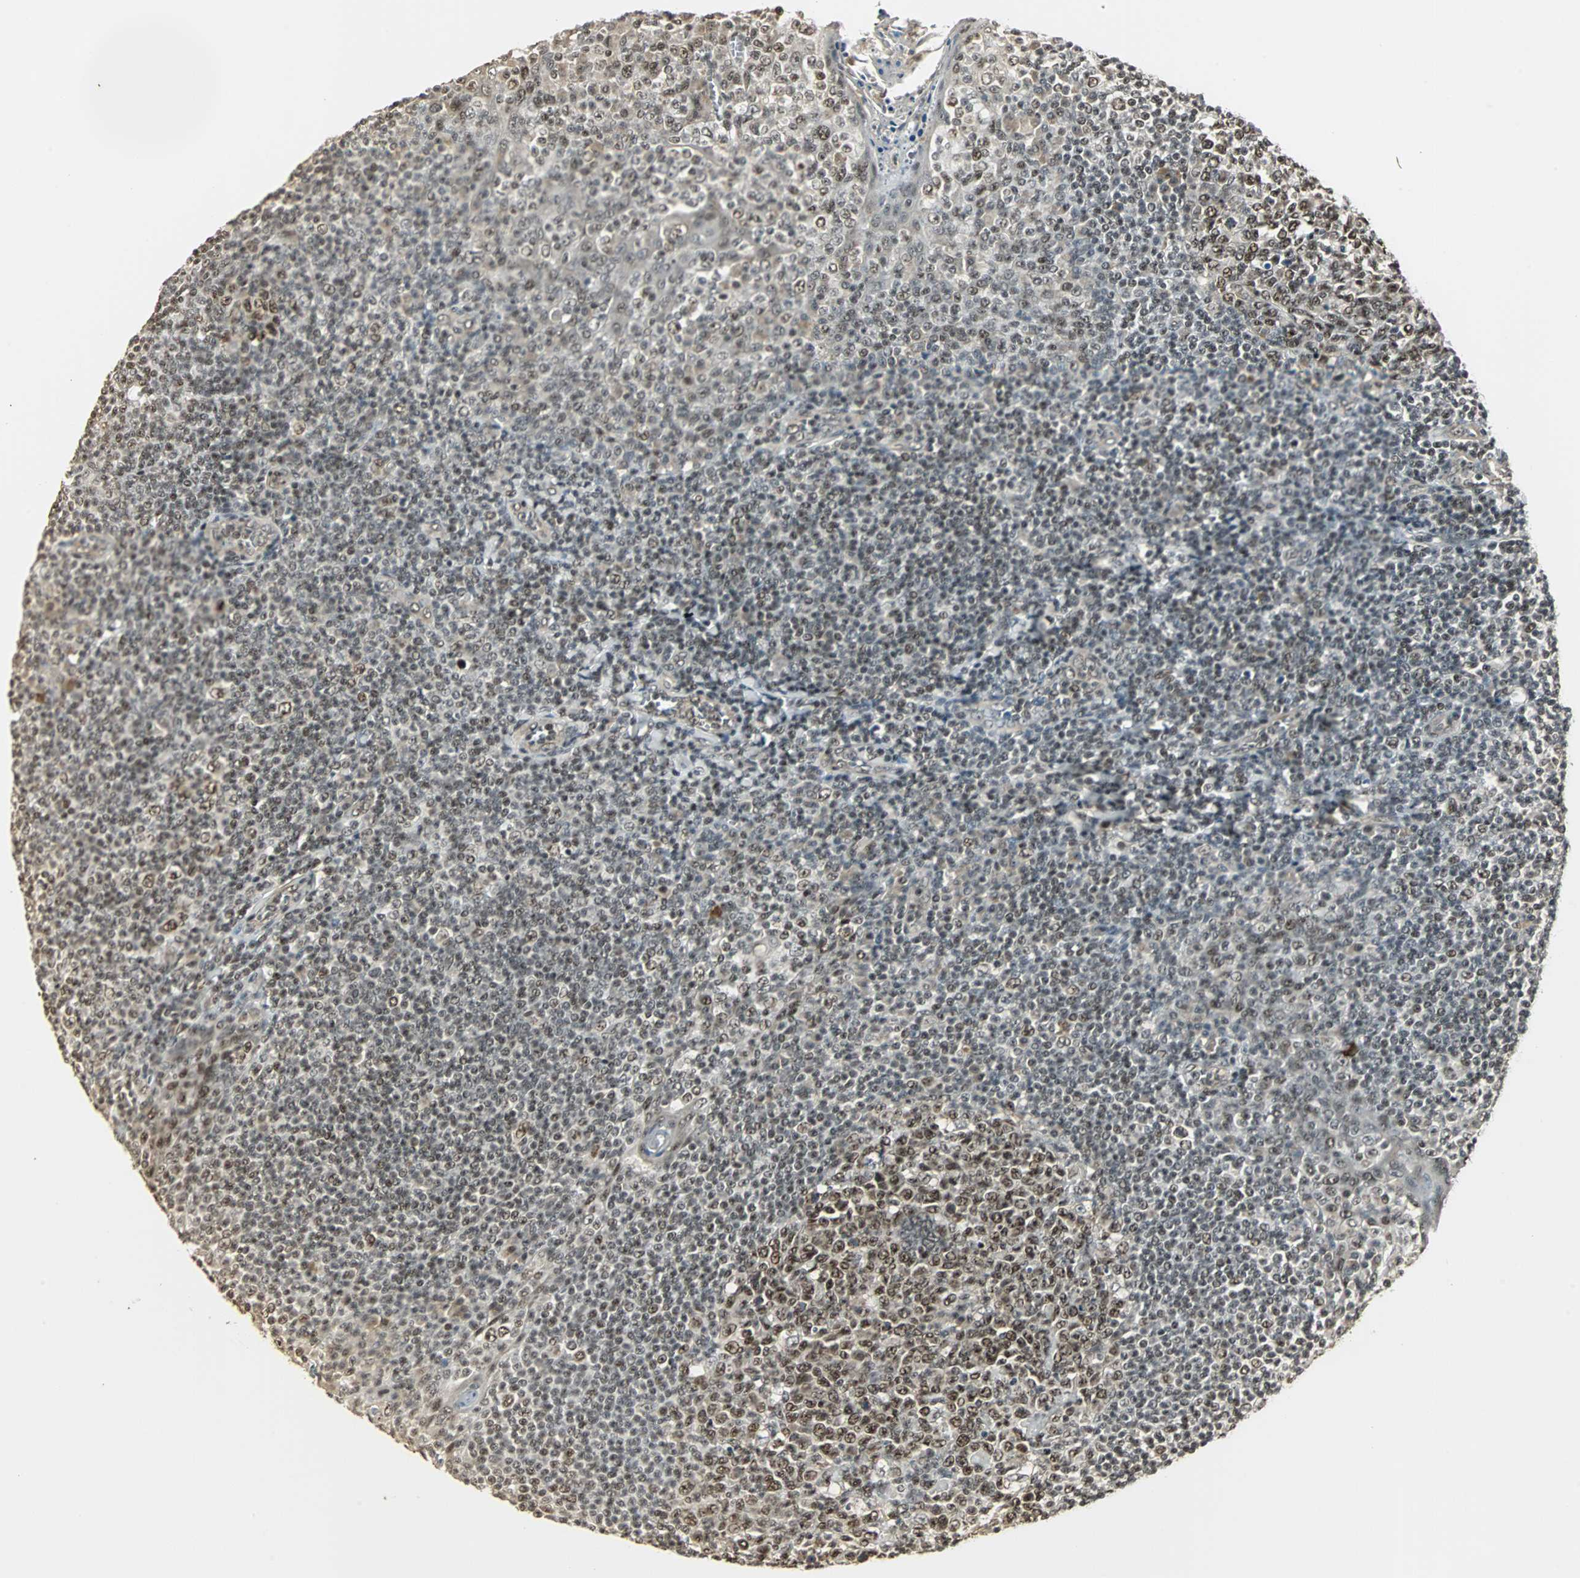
{"staining": {"intensity": "strong", "quantity": ">75%", "location": "nuclear"}, "tissue": "tonsil", "cell_type": "Germinal center cells", "image_type": "normal", "snomed": [{"axis": "morphology", "description": "Normal tissue, NOS"}, {"axis": "topography", "description": "Tonsil"}], "caption": "DAB immunohistochemical staining of normal human tonsil reveals strong nuclear protein positivity in about >75% of germinal center cells.", "gene": "MED4", "patient": {"sex": "male", "age": 31}}